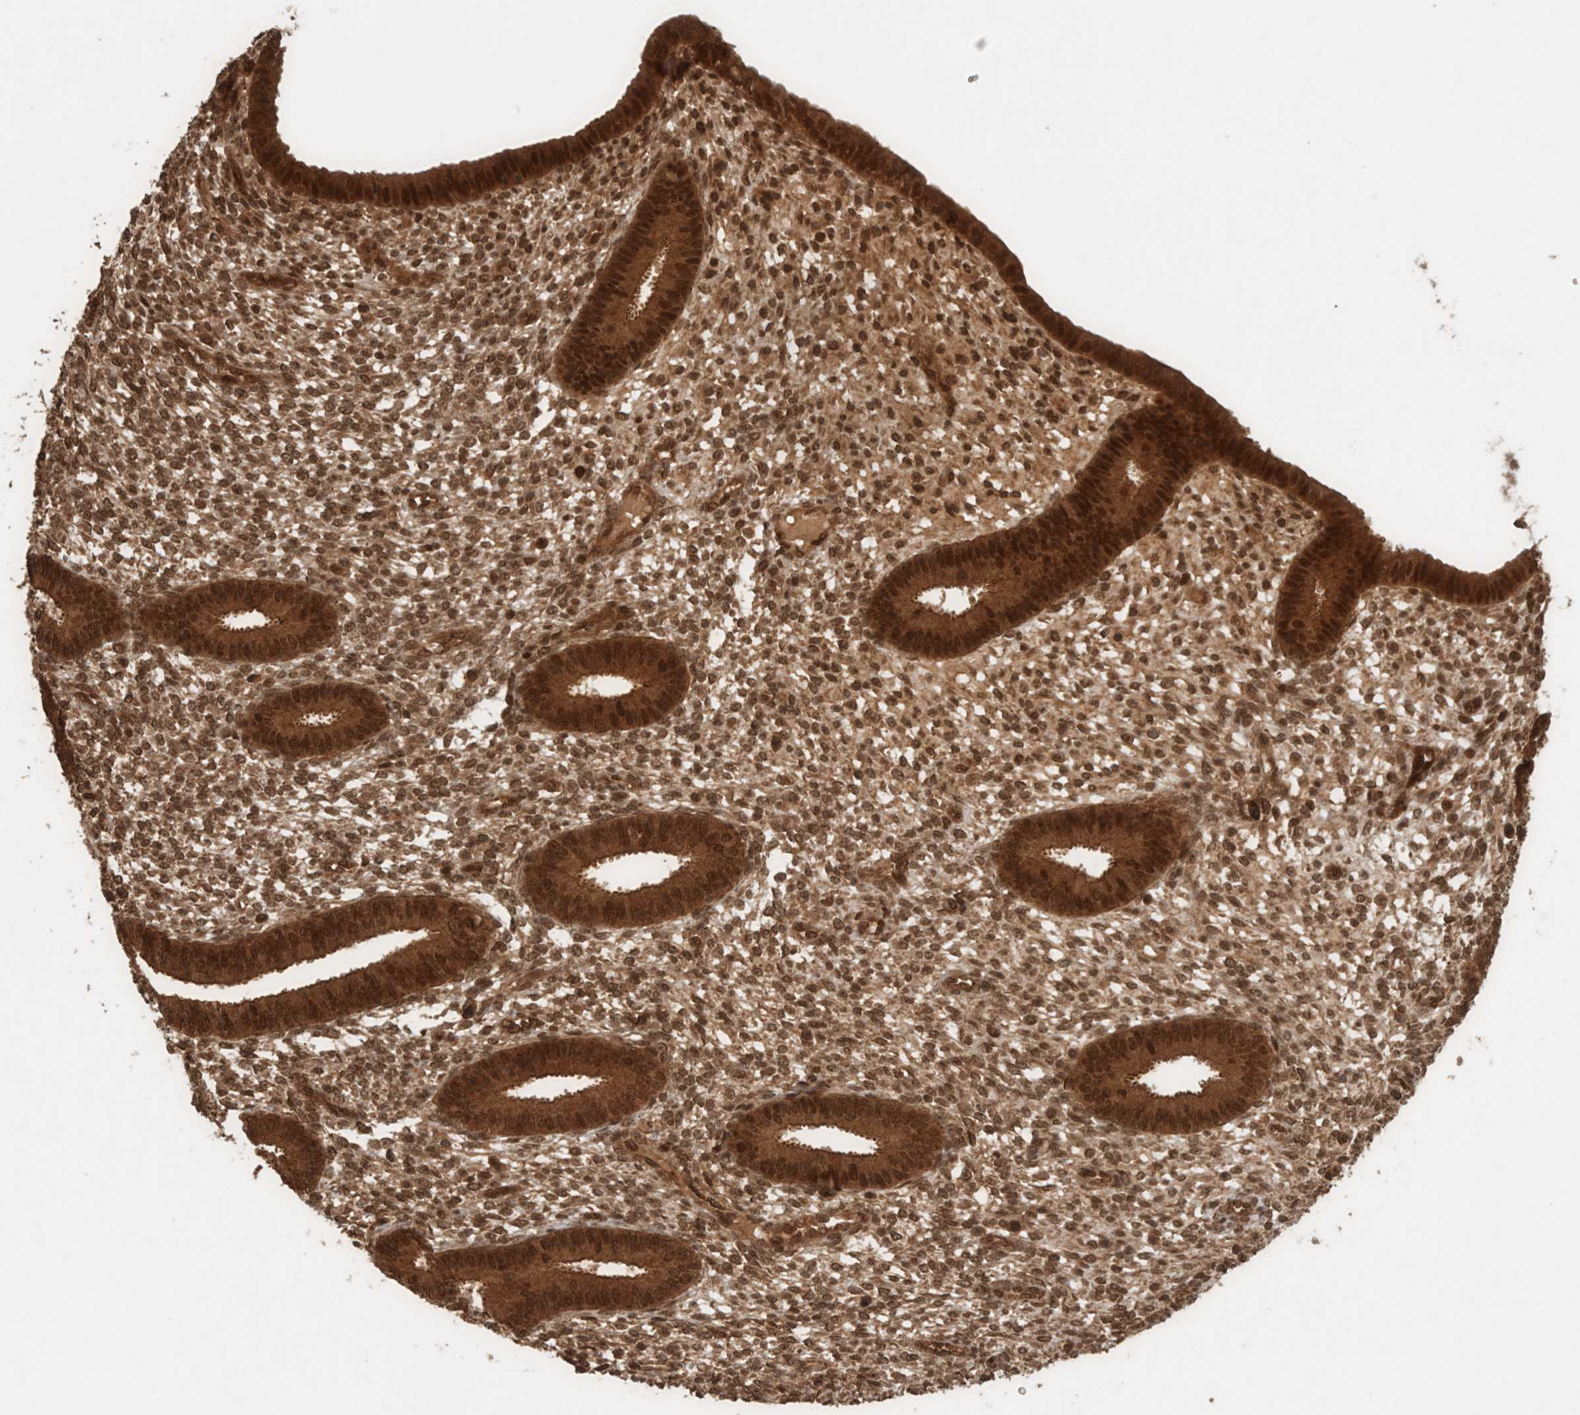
{"staining": {"intensity": "moderate", "quantity": ">75%", "location": "nuclear"}, "tissue": "endometrium", "cell_type": "Cells in endometrial stroma", "image_type": "normal", "snomed": [{"axis": "morphology", "description": "Normal tissue, NOS"}, {"axis": "topography", "description": "Endometrium"}], "caption": "The micrograph demonstrates immunohistochemical staining of benign endometrium. There is moderate nuclear positivity is present in approximately >75% of cells in endometrial stroma. The staining was performed using DAB to visualize the protein expression in brown, while the nuclei were stained in blue with hematoxylin (Magnification: 20x).", "gene": "CNTROB", "patient": {"sex": "female", "age": 46}}